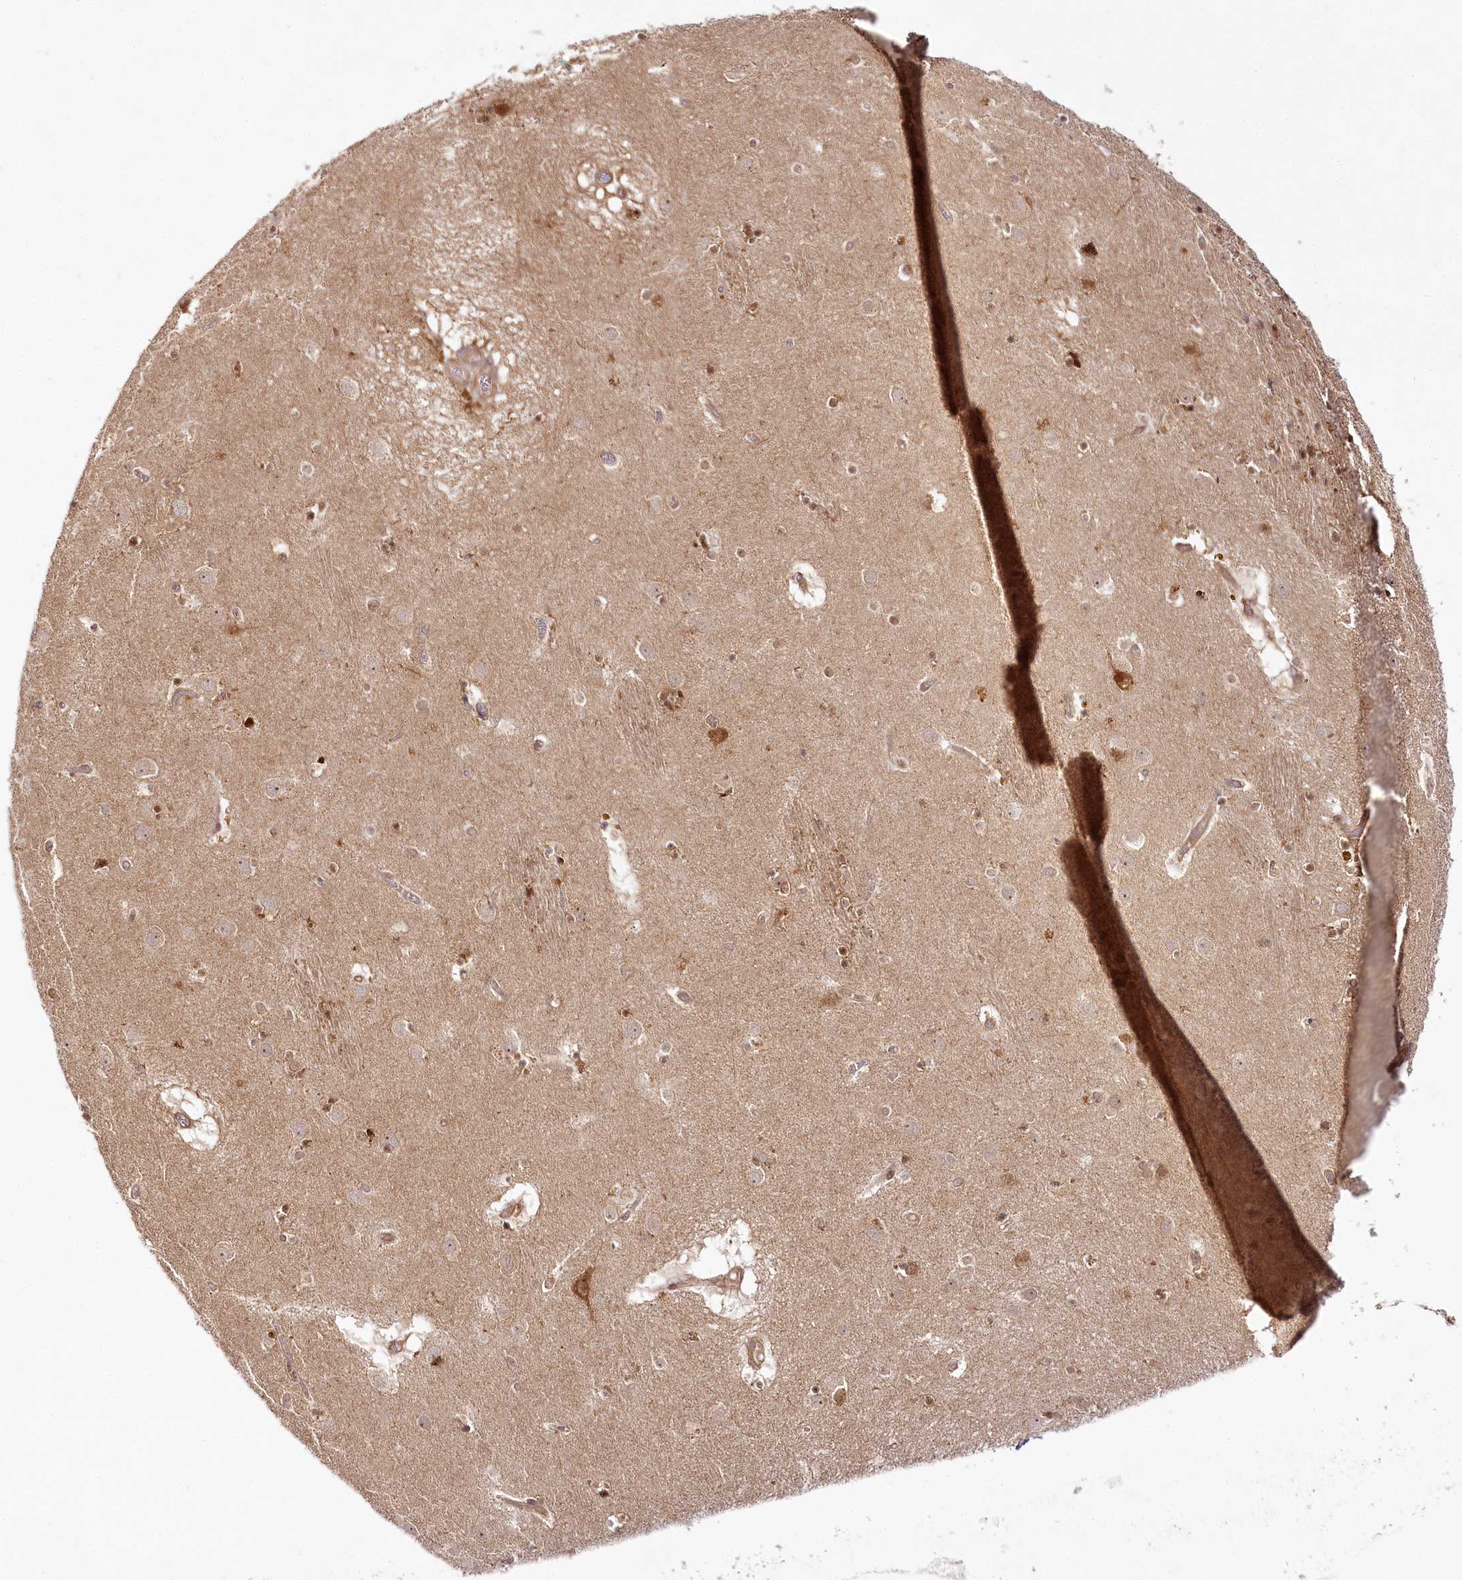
{"staining": {"intensity": "moderate", "quantity": "25%-75%", "location": "cytoplasmic/membranous"}, "tissue": "caudate", "cell_type": "Glial cells", "image_type": "normal", "snomed": [{"axis": "morphology", "description": "Normal tissue, NOS"}, {"axis": "topography", "description": "Lateral ventricle wall"}], "caption": "Immunohistochemistry (IHC) (DAB (3,3'-diaminobenzidine)) staining of benign human caudate exhibits moderate cytoplasmic/membranous protein expression in approximately 25%-75% of glial cells. Ihc stains the protein of interest in brown and the nuclei are stained blue.", "gene": "INPP4B", "patient": {"sex": "male", "age": 70}}